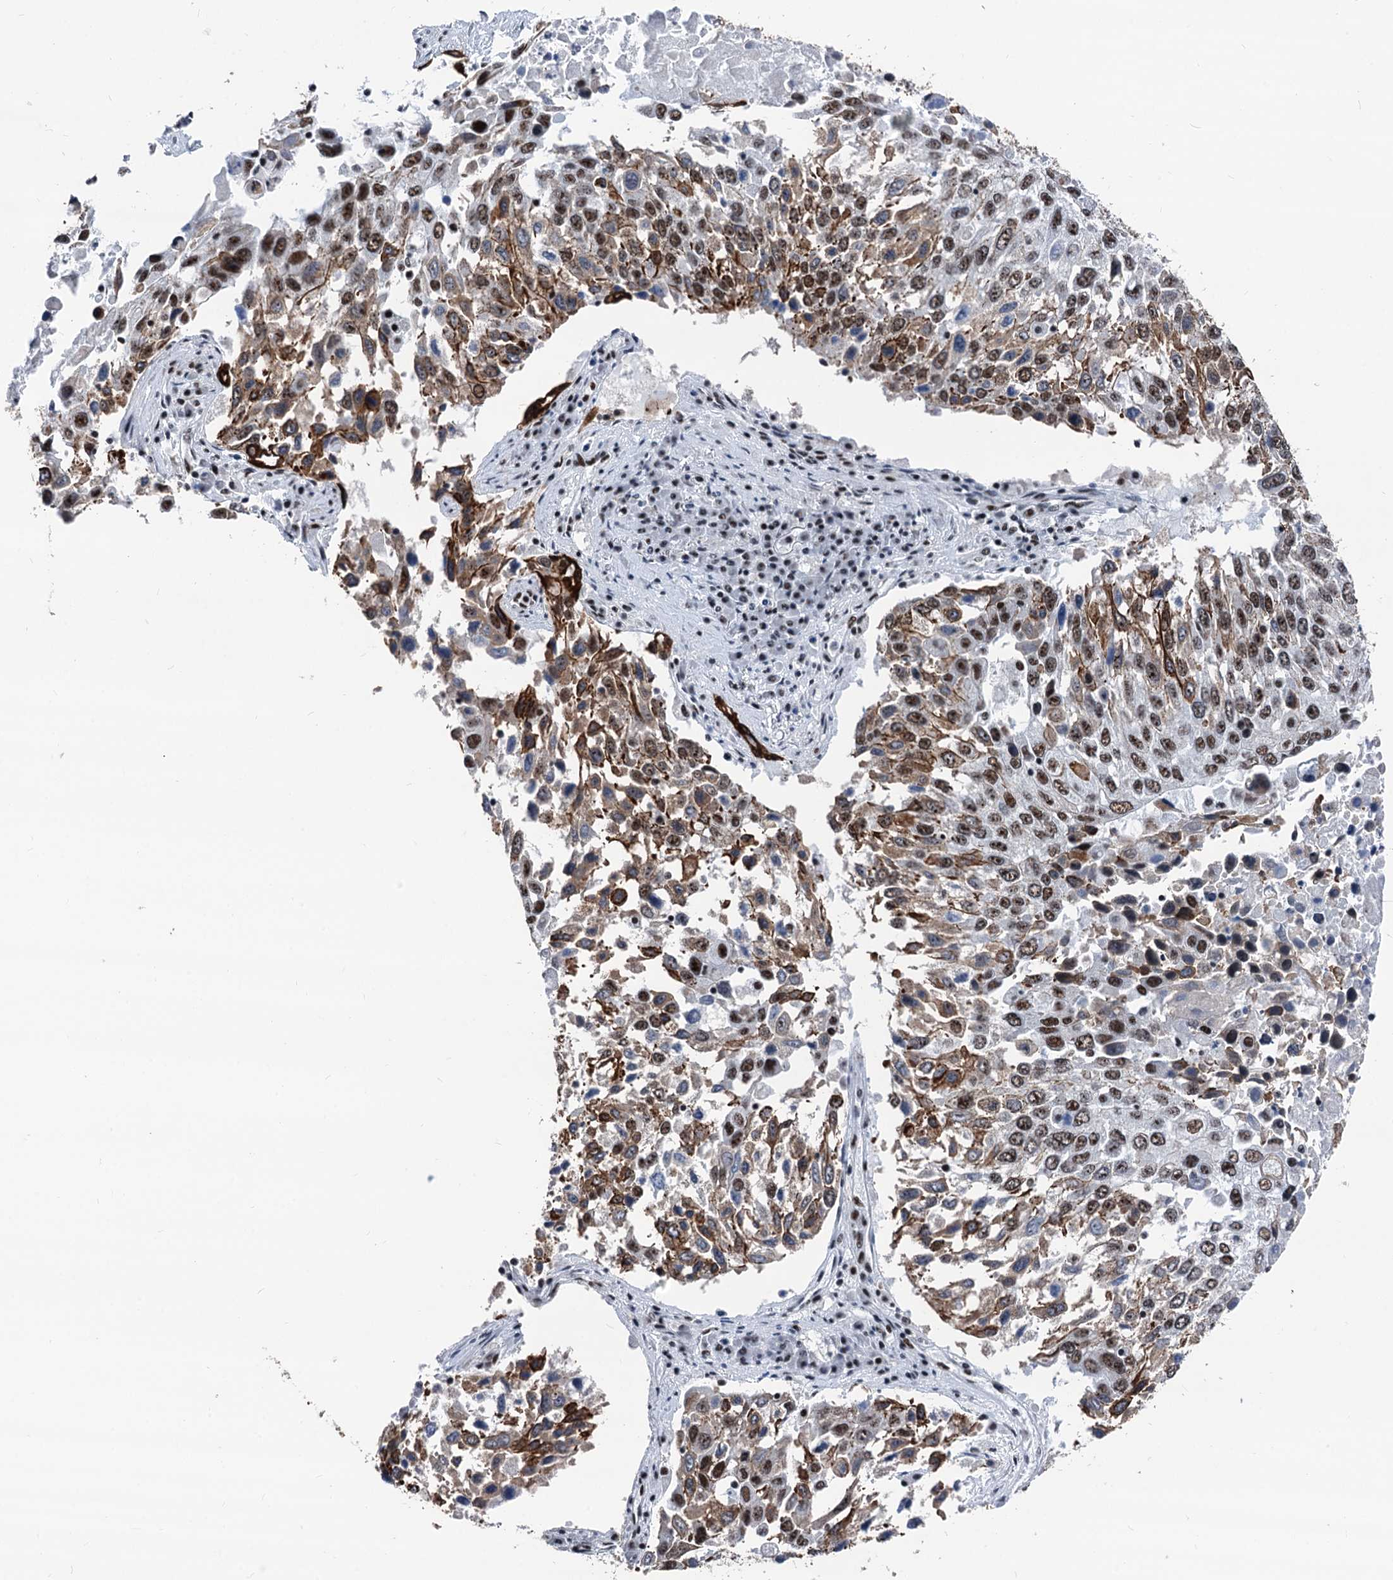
{"staining": {"intensity": "moderate", "quantity": "25%-75%", "location": "cytoplasmic/membranous,nuclear"}, "tissue": "lung cancer", "cell_type": "Tumor cells", "image_type": "cancer", "snomed": [{"axis": "morphology", "description": "Squamous cell carcinoma, NOS"}, {"axis": "topography", "description": "Lung"}], "caption": "High-magnification brightfield microscopy of squamous cell carcinoma (lung) stained with DAB (brown) and counterstained with hematoxylin (blue). tumor cells exhibit moderate cytoplasmic/membranous and nuclear positivity is present in approximately25%-75% of cells. The staining was performed using DAB, with brown indicating positive protein expression. Nuclei are stained blue with hematoxylin.", "gene": "DDX23", "patient": {"sex": "male", "age": 65}}